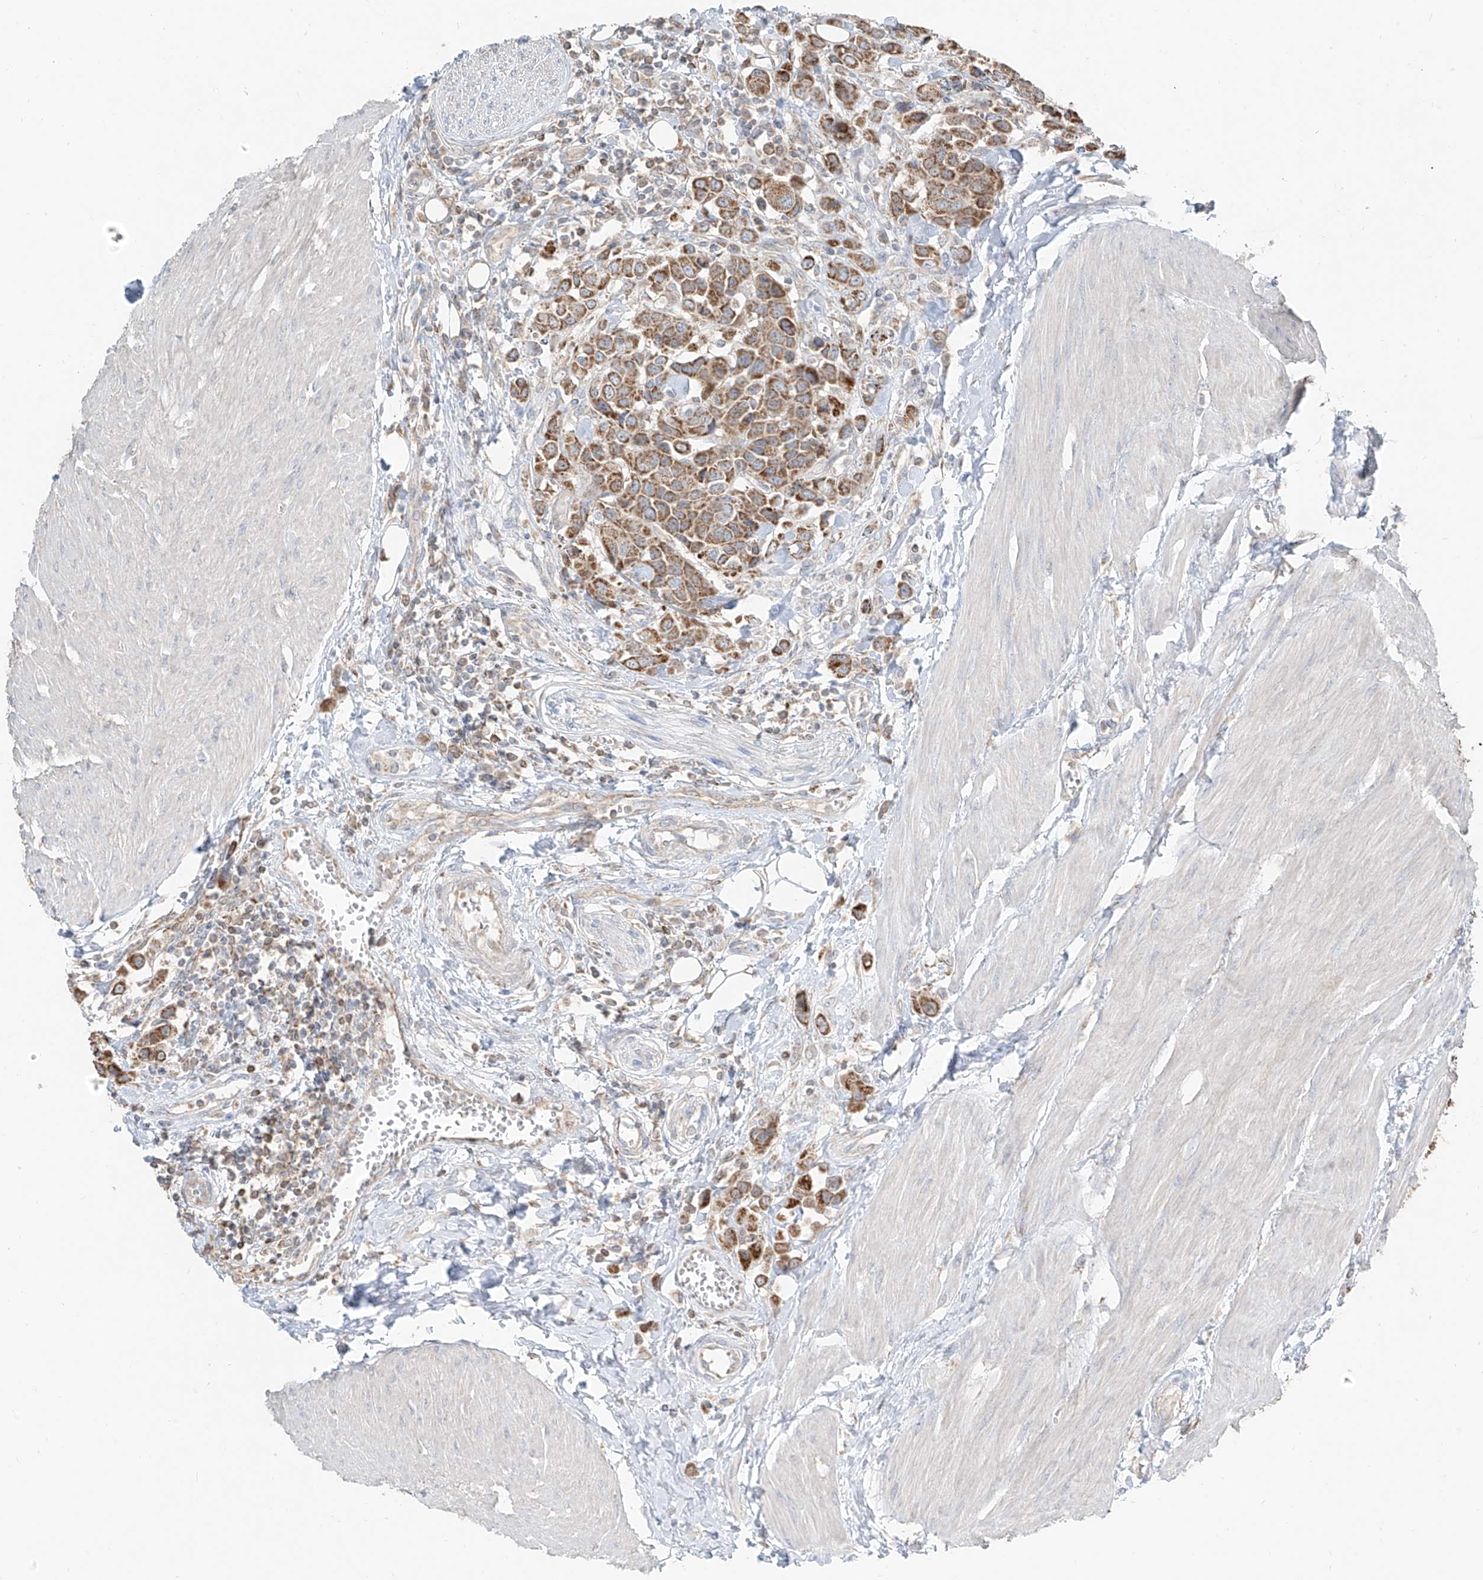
{"staining": {"intensity": "moderate", "quantity": ">75%", "location": "cytoplasmic/membranous"}, "tissue": "urothelial cancer", "cell_type": "Tumor cells", "image_type": "cancer", "snomed": [{"axis": "morphology", "description": "Urothelial carcinoma, High grade"}, {"axis": "topography", "description": "Urinary bladder"}], "caption": "The image exhibits a brown stain indicating the presence of a protein in the cytoplasmic/membranous of tumor cells in high-grade urothelial carcinoma. Using DAB (brown) and hematoxylin (blue) stains, captured at high magnification using brightfield microscopy.", "gene": "ETHE1", "patient": {"sex": "male", "age": 50}}